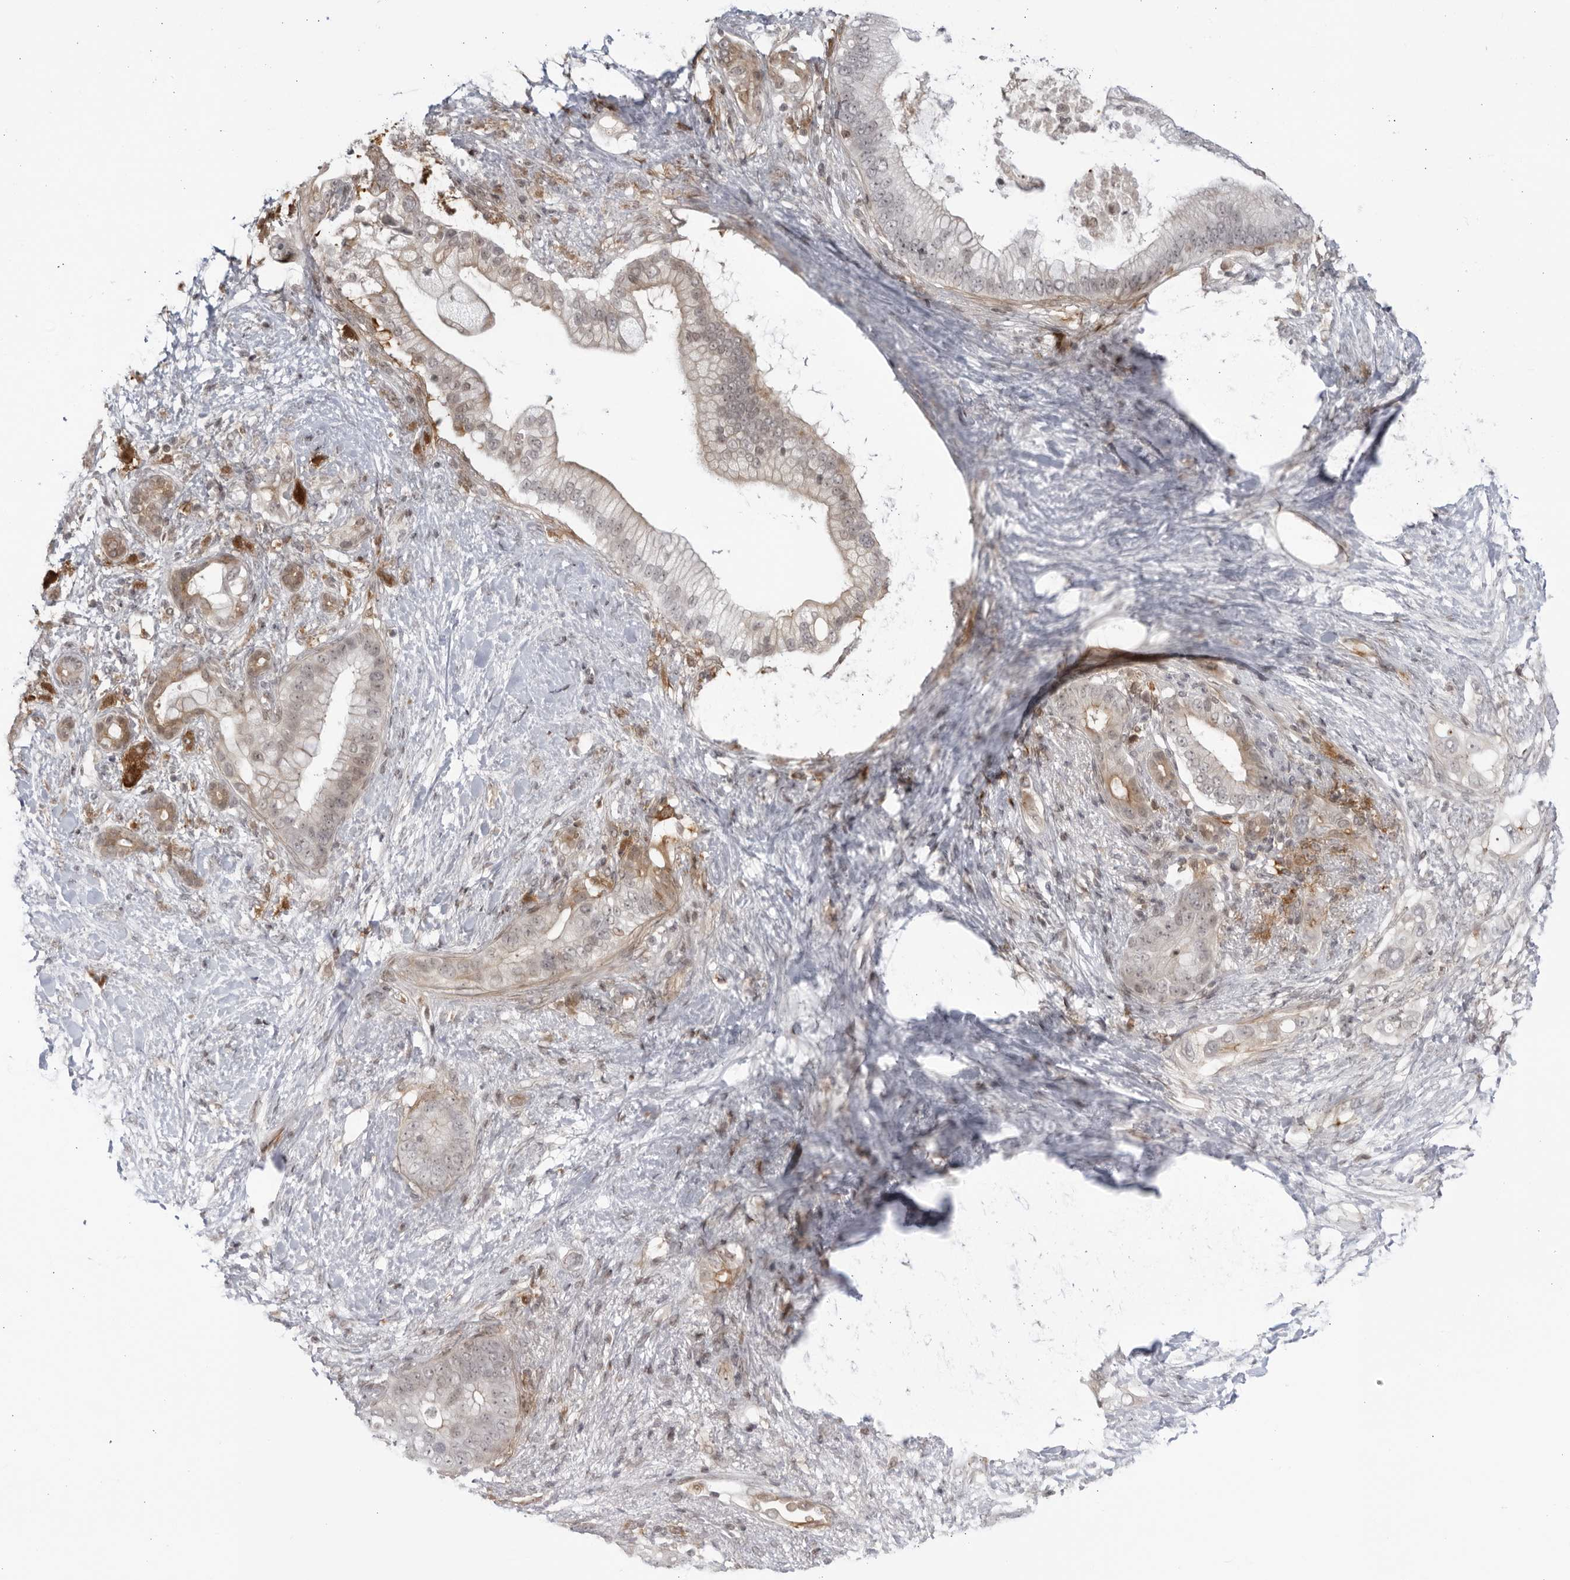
{"staining": {"intensity": "weak", "quantity": "<25%", "location": "cytoplasmic/membranous,nuclear"}, "tissue": "pancreatic cancer", "cell_type": "Tumor cells", "image_type": "cancer", "snomed": [{"axis": "morphology", "description": "Adenocarcinoma, NOS"}, {"axis": "topography", "description": "Pancreas"}], "caption": "Protein analysis of pancreatic cancer (adenocarcinoma) exhibits no significant positivity in tumor cells.", "gene": "DTL", "patient": {"sex": "male", "age": 53}}